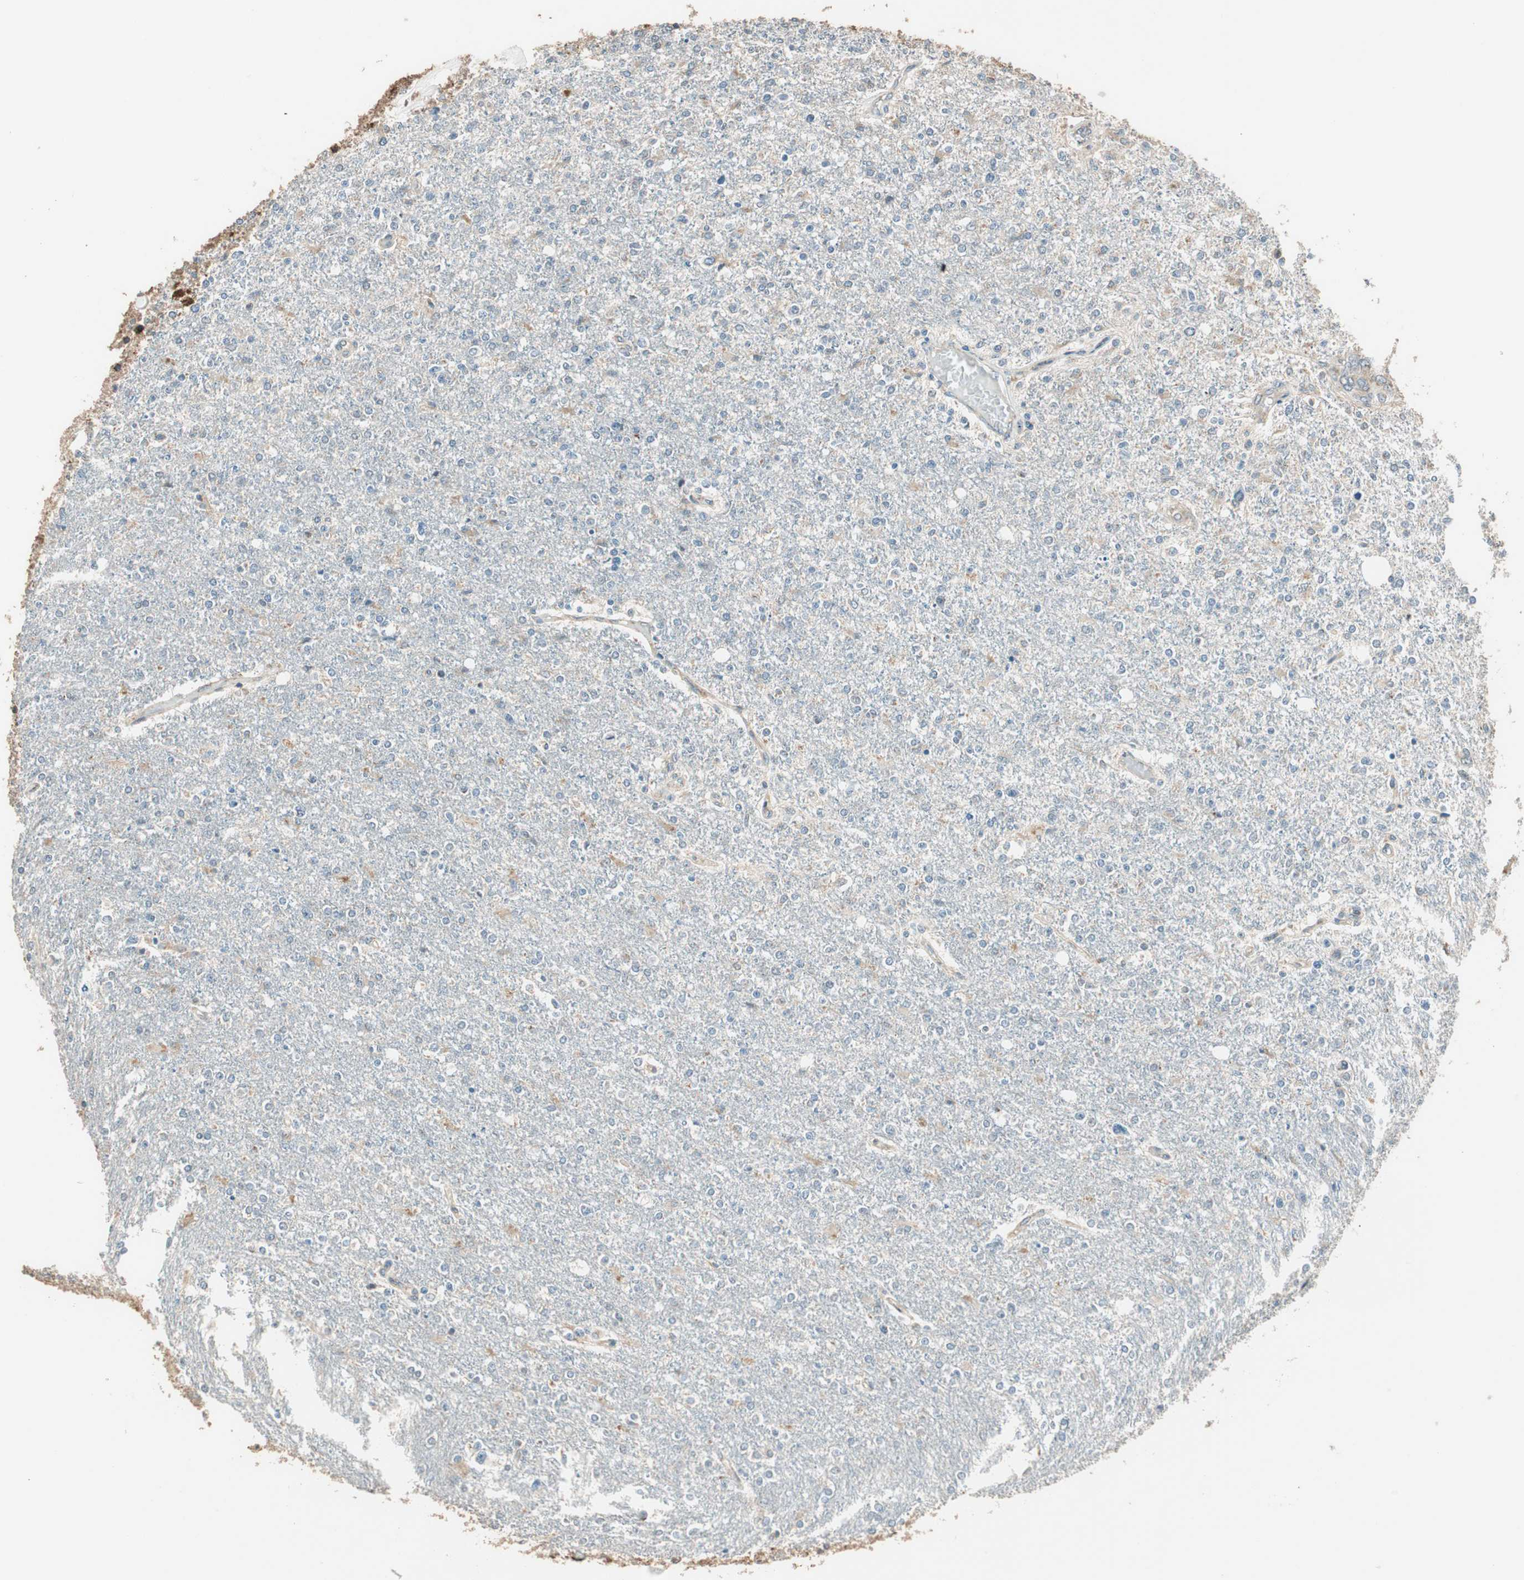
{"staining": {"intensity": "weak", "quantity": "<25%", "location": "cytoplasmic/membranous"}, "tissue": "glioma", "cell_type": "Tumor cells", "image_type": "cancer", "snomed": [{"axis": "morphology", "description": "Glioma, malignant, High grade"}, {"axis": "topography", "description": "Cerebral cortex"}], "caption": "Immunohistochemical staining of malignant glioma (high-grade) reveals no significant positivity in tumor cells.", "gene": "TRIM21", "patient": {"sex": "male", "age": 76}}